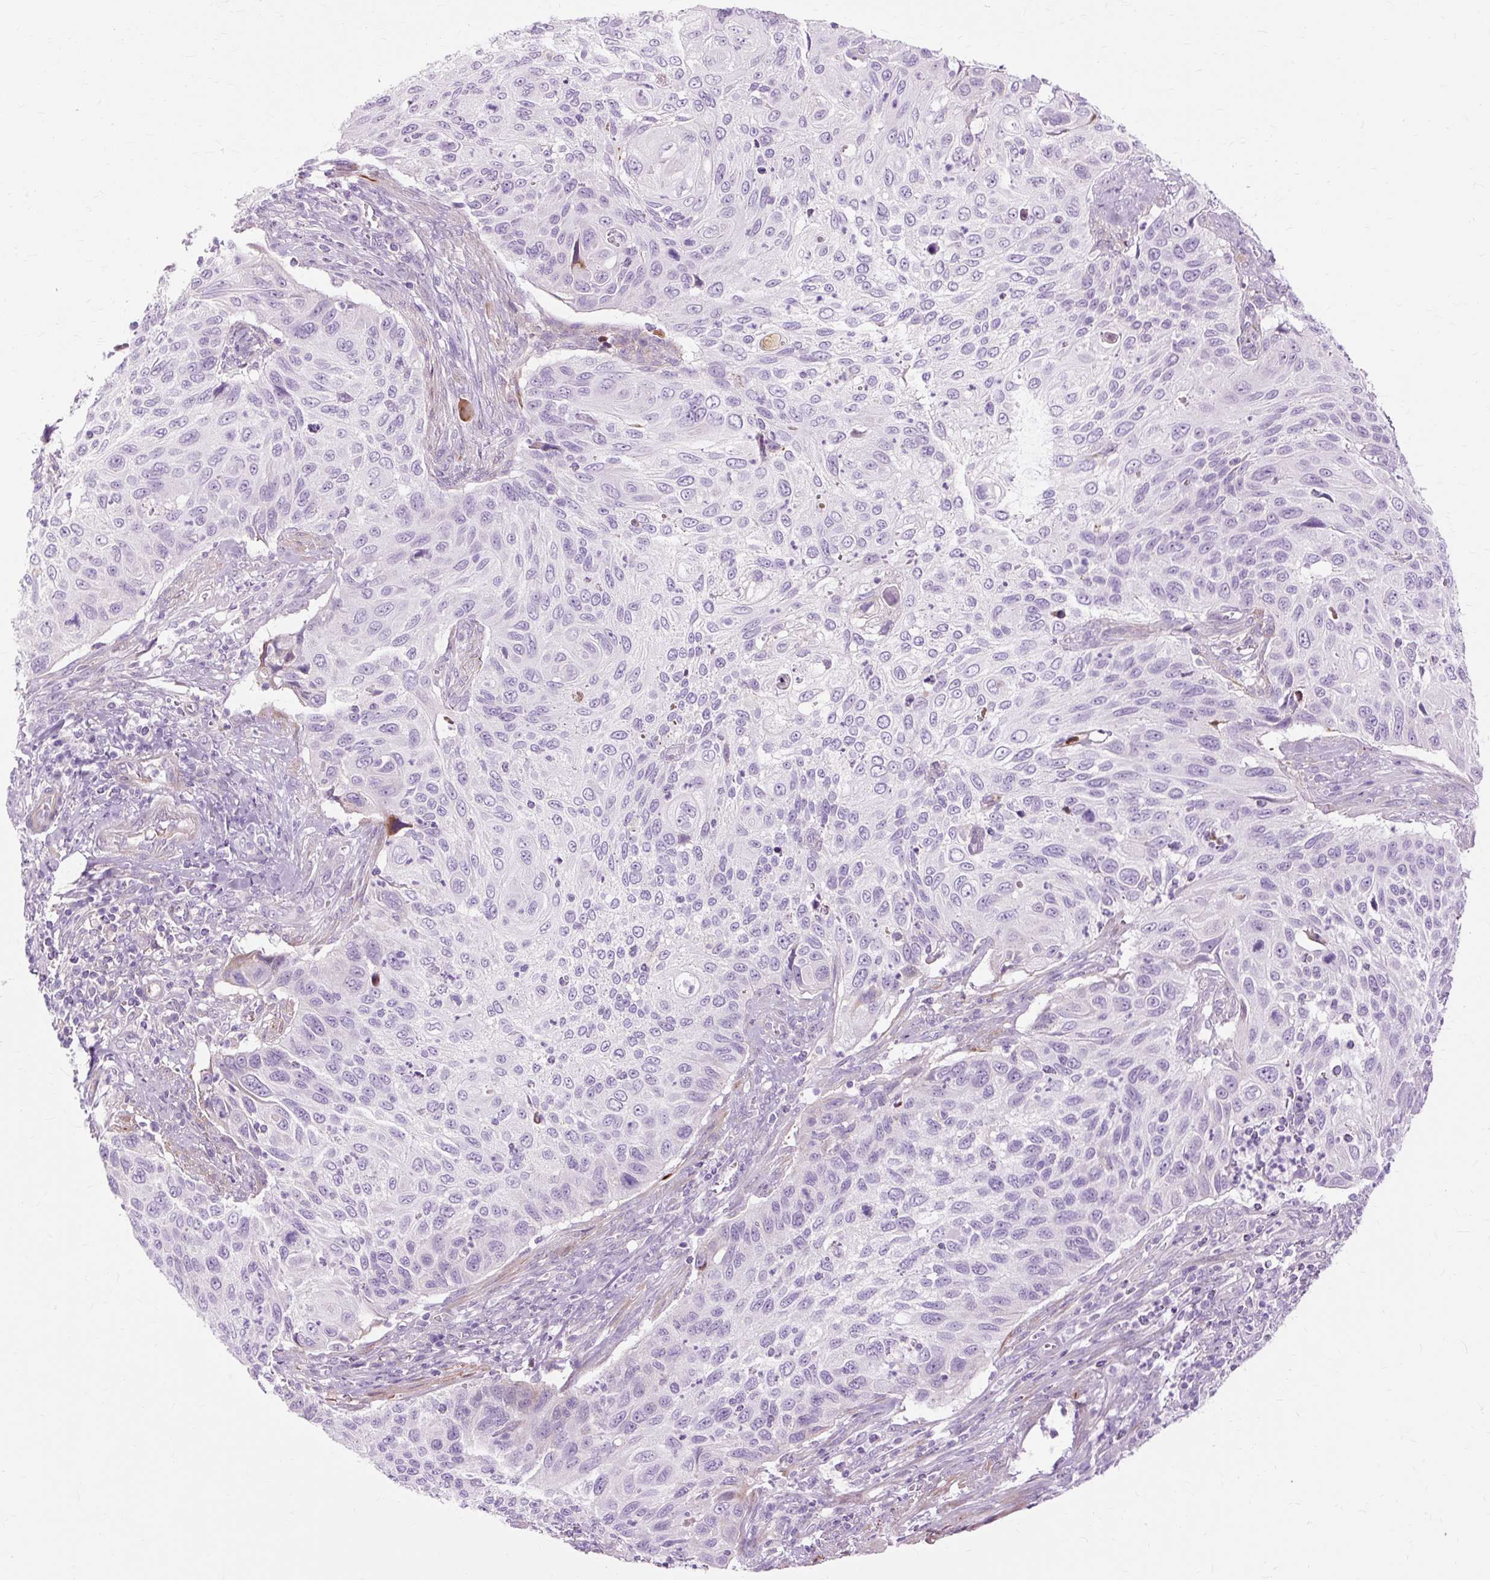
{"staining": {"intensity": "negative", "quantity": "none", "location": "none"}, "tissue": "cervical cancer", "cell_type": "Tumor cells", "image_type": "cancer", "snomed": [{"axis": "morphology", "description": "Squamous cell carcinoma, NOS"}, {"axis": "topography", "description": "Cervix"}], "caption": "This histopathology image is of cervical cancer (squamous cell carcinoma) stained with immunohistochemistry to label a protein in brown with the nuclei are counter-stained blue. There is no staining in tumor cells. Nuclei are stained in blue.", "gene": "DCTN4", "patient": {"sex": "female", "age": 70}}